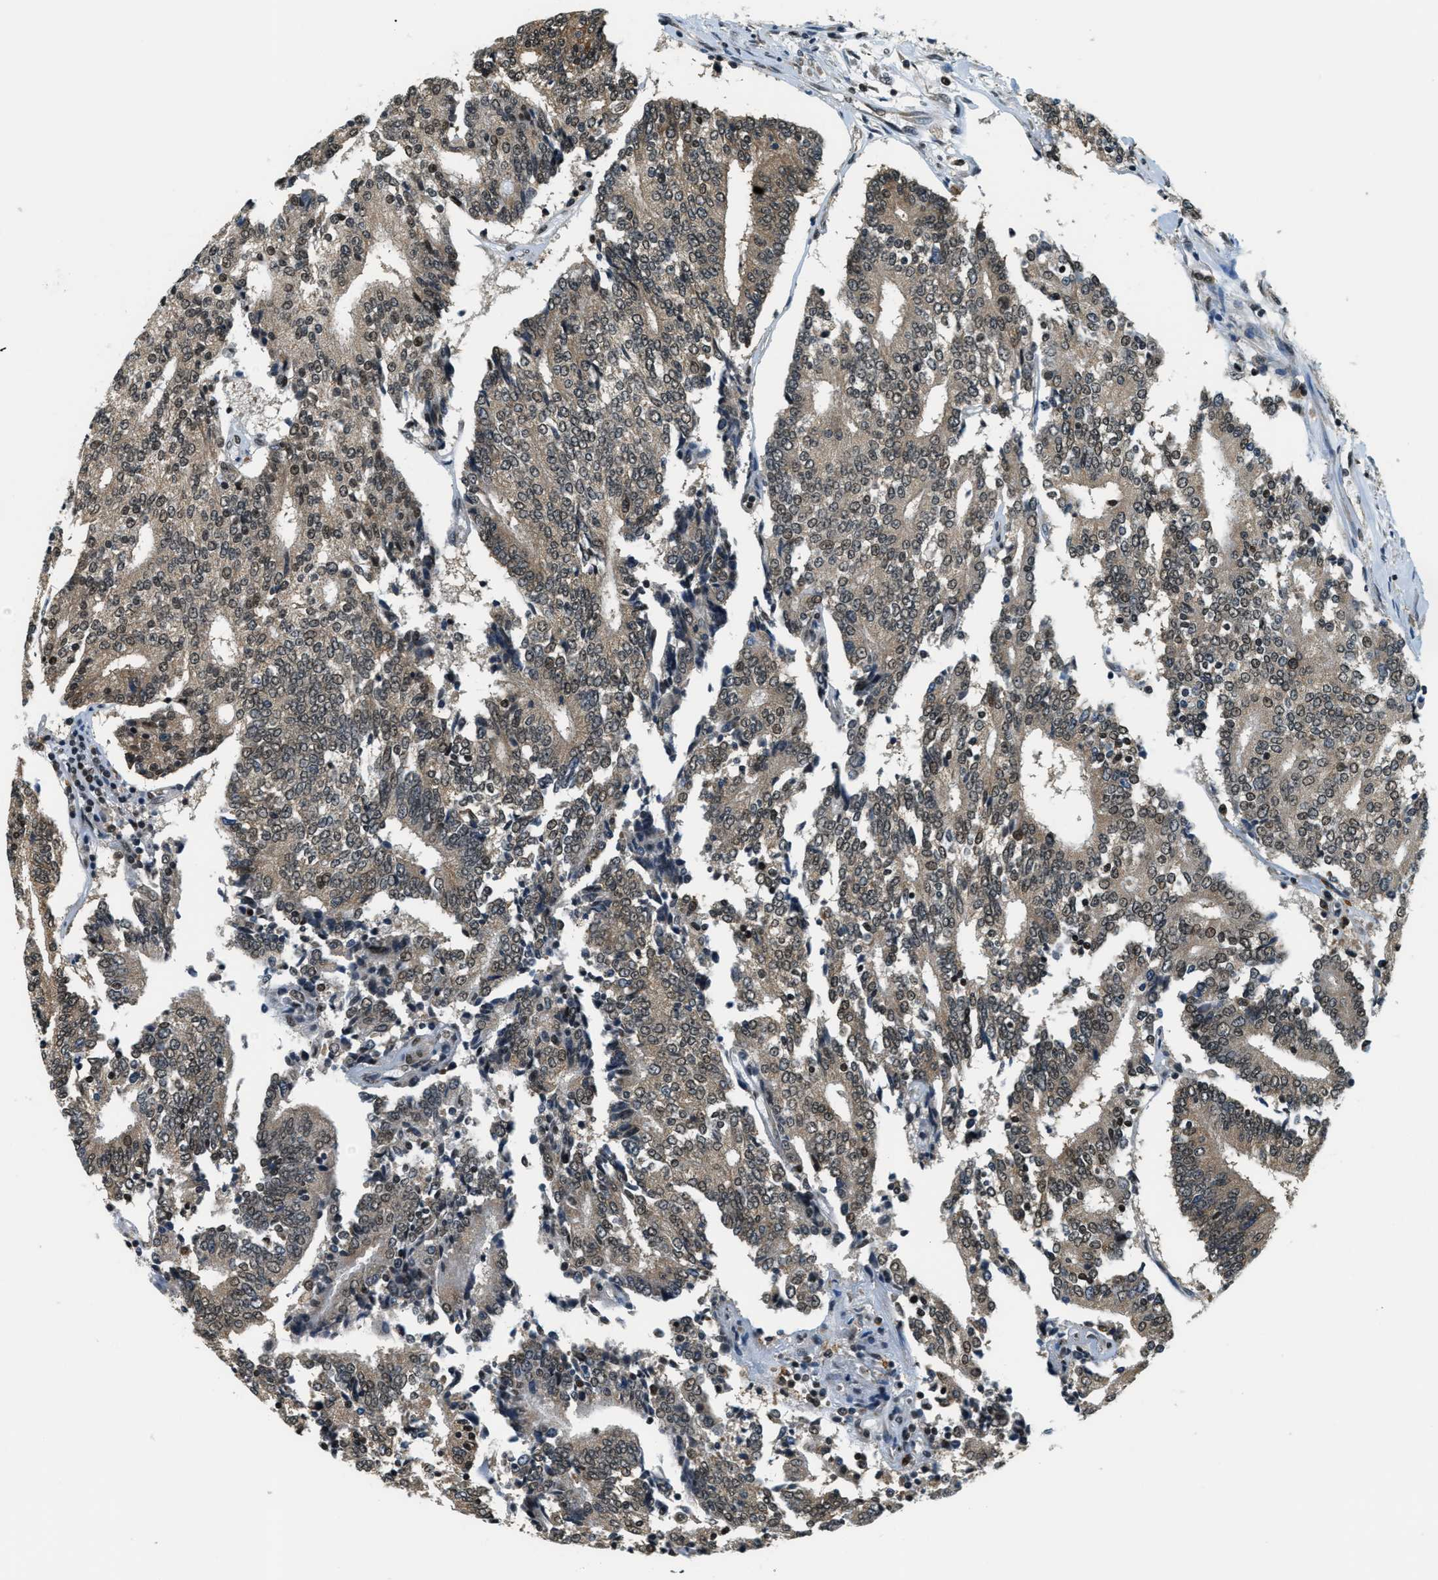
{"staining": {"intensity": "moderate", "quantity": ">75%", "location": "cytoplasmic/membranous,nuclear"}, "tissue": "prostate cancer", "cell_type": "Tumor cells", "image_type": "cancer", "snomed": [{"axis": "morphology", "description": "Normal tissue, NOS"}, {"axis": "morphology", "description": "Adenocarcinoma, High grade"}, {"axis": "topography", "description": "Prostate"}, {"axis": "topography", "description": "Seminal veicle"}], "caption": "IHC (DAB (3,3'-diaminobenzidine)) staining of prostate cancer (adenocarcinoma (high-grade)) reveals moderate cytoplasmic/membranous and nuclear protein expression in about >75% of tumor cells.", "gene": "RAB11FIP1", "patient": {"sex": "male", "age": 55}}